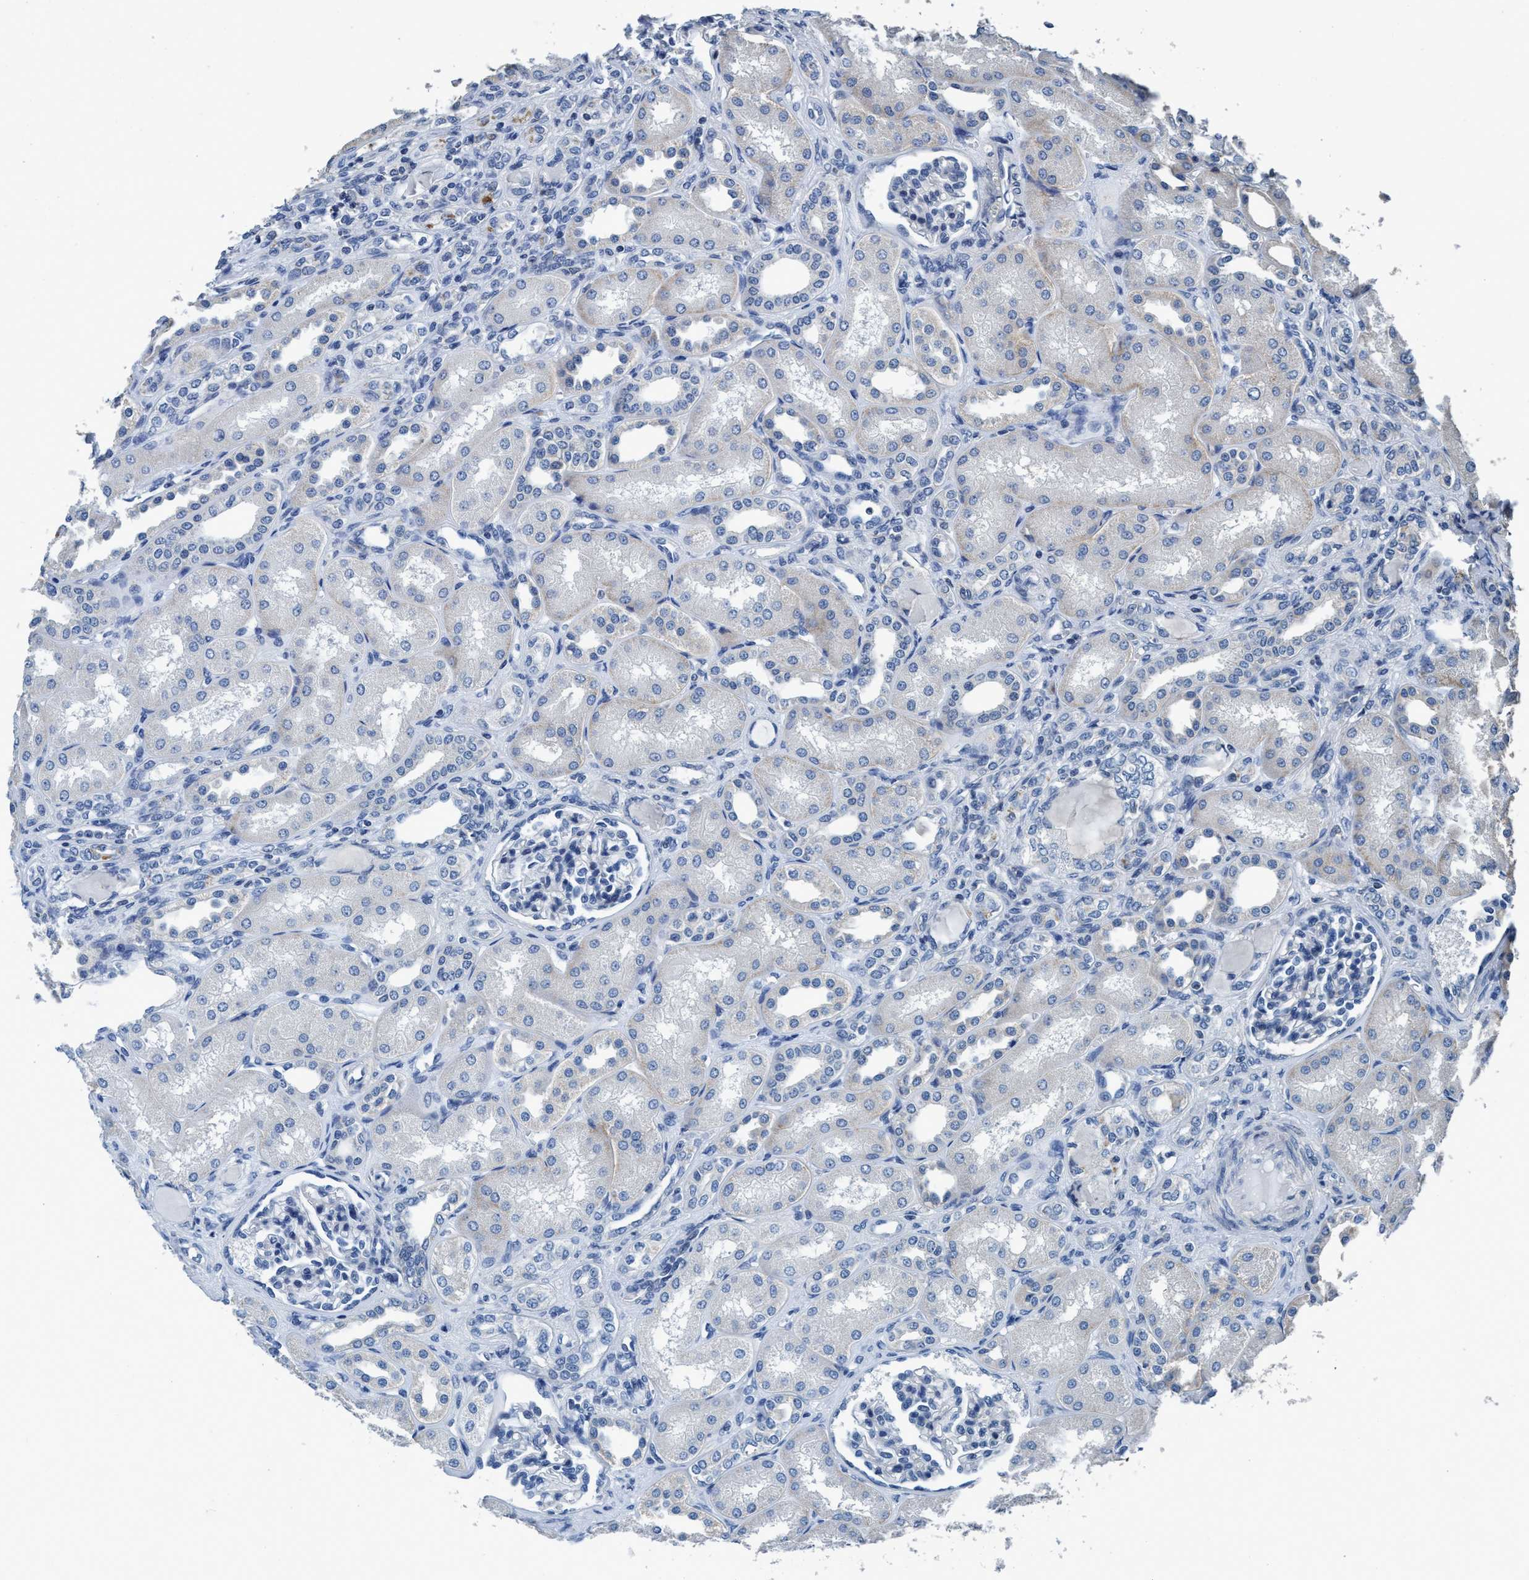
{"staining": {"intensity": "negative", "quantity": "none", "location": "none"}, "tissue": "kidney", "cell_type": "Cells in glomeruli", "image_type": "normal", "snomed": [{"axis": "morphology", "description": "Normal tissue, NOS"}, {"axis": "topography", "description": "Kidney"}], "caption": "IHC of normal kidney demonstrates no positivity in cells in glomeruli.", "gene": "ANKFN1", "patient": {"sex": "male", "age": 7}}